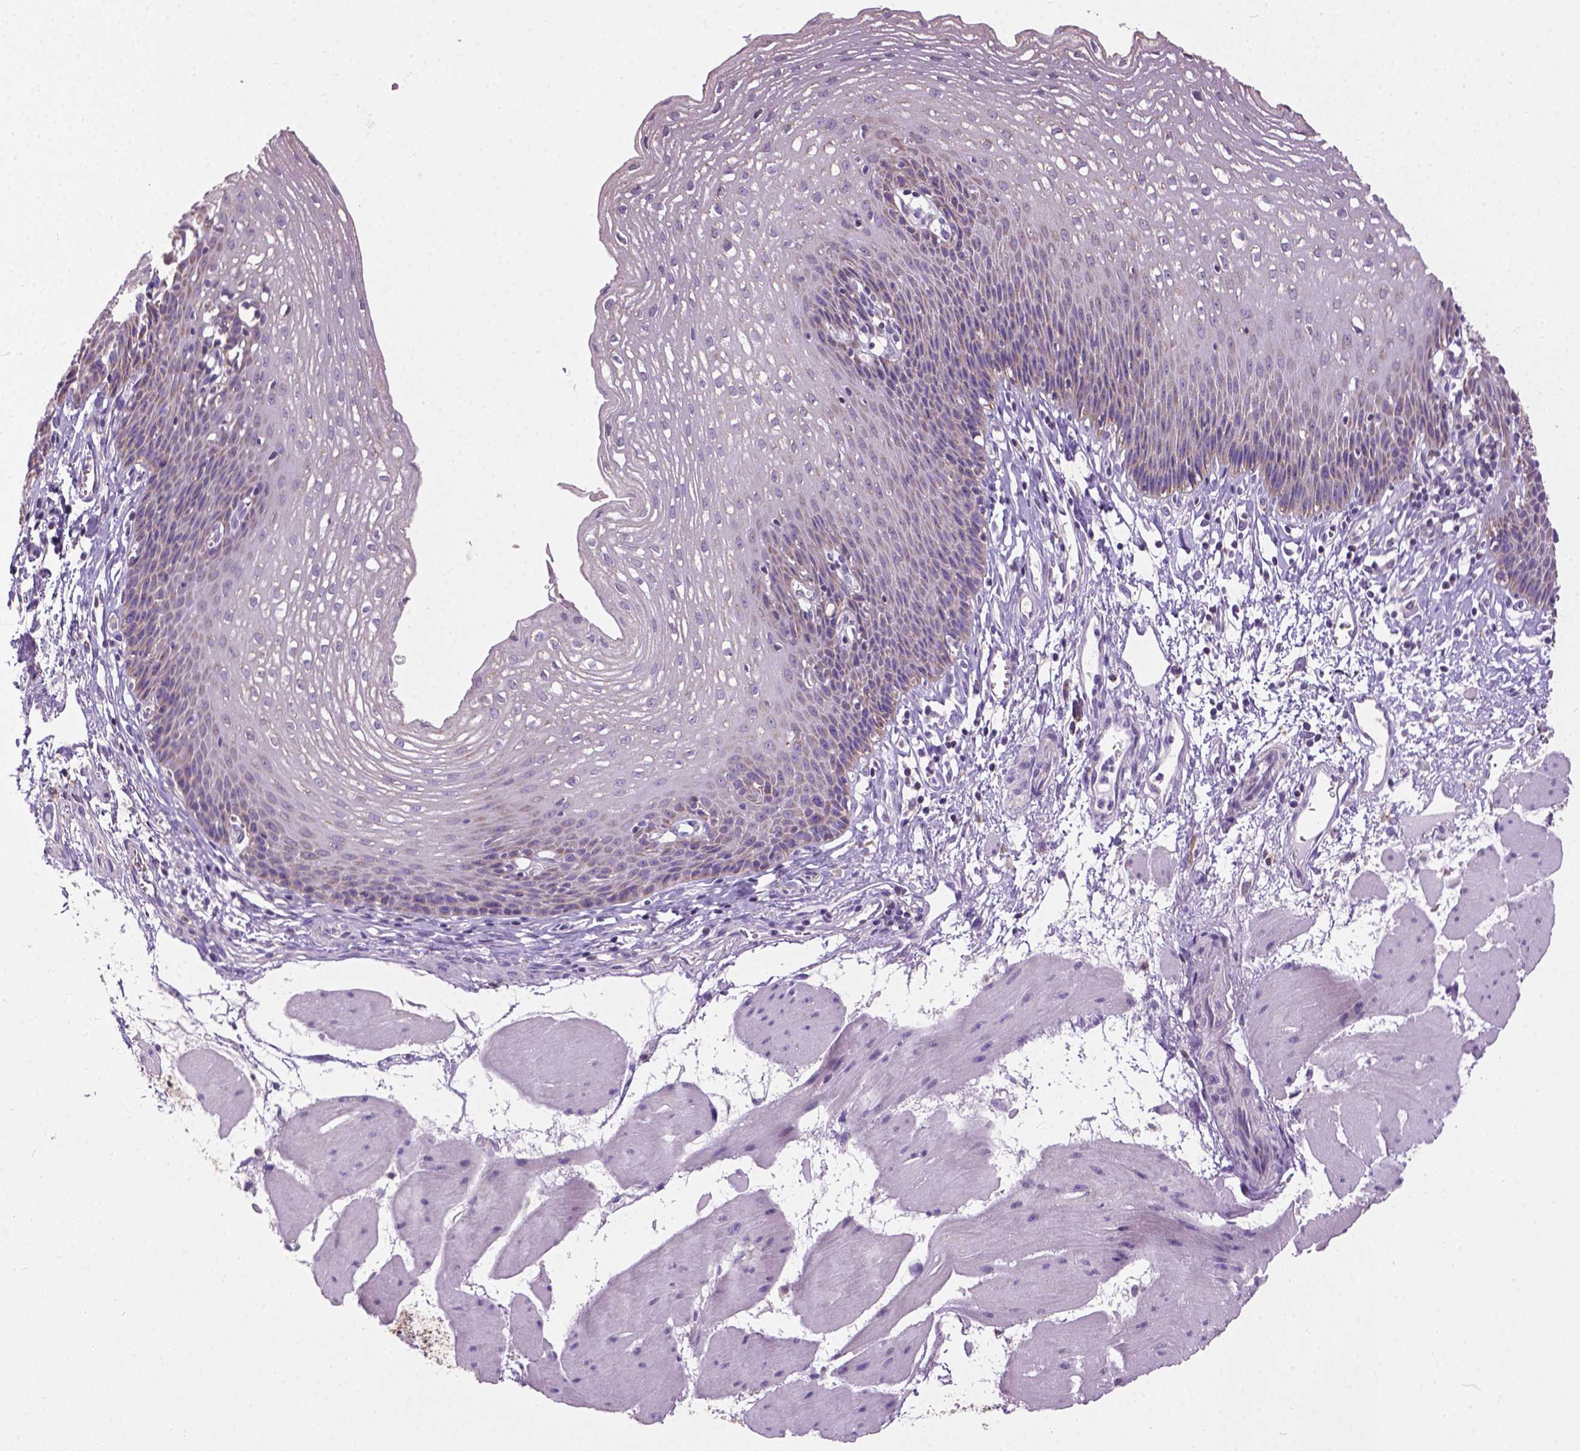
{"staining": {"intensity": "moderate", "quantity": "25%-75%", "location": "cytoplasmic/membranous"}, "tissue": "esophagus", "cell_type": "Squamous epithelial cells", "image_type": "normal", "snomed": [{"axis": "morphology", "description": "Normal tissue, NOS"}, {"axis": "topography", "description": "Esophagus"}], "caption": "Immunohistochemical staining of benign human esophagus shows 25%-75% levels of moderate cytoplasmic/membranous protein staining in about 25%-75% of squamous epithelial cells.", "gene": "VDAC1", "patient": {"sex": "female", "age": 64}}